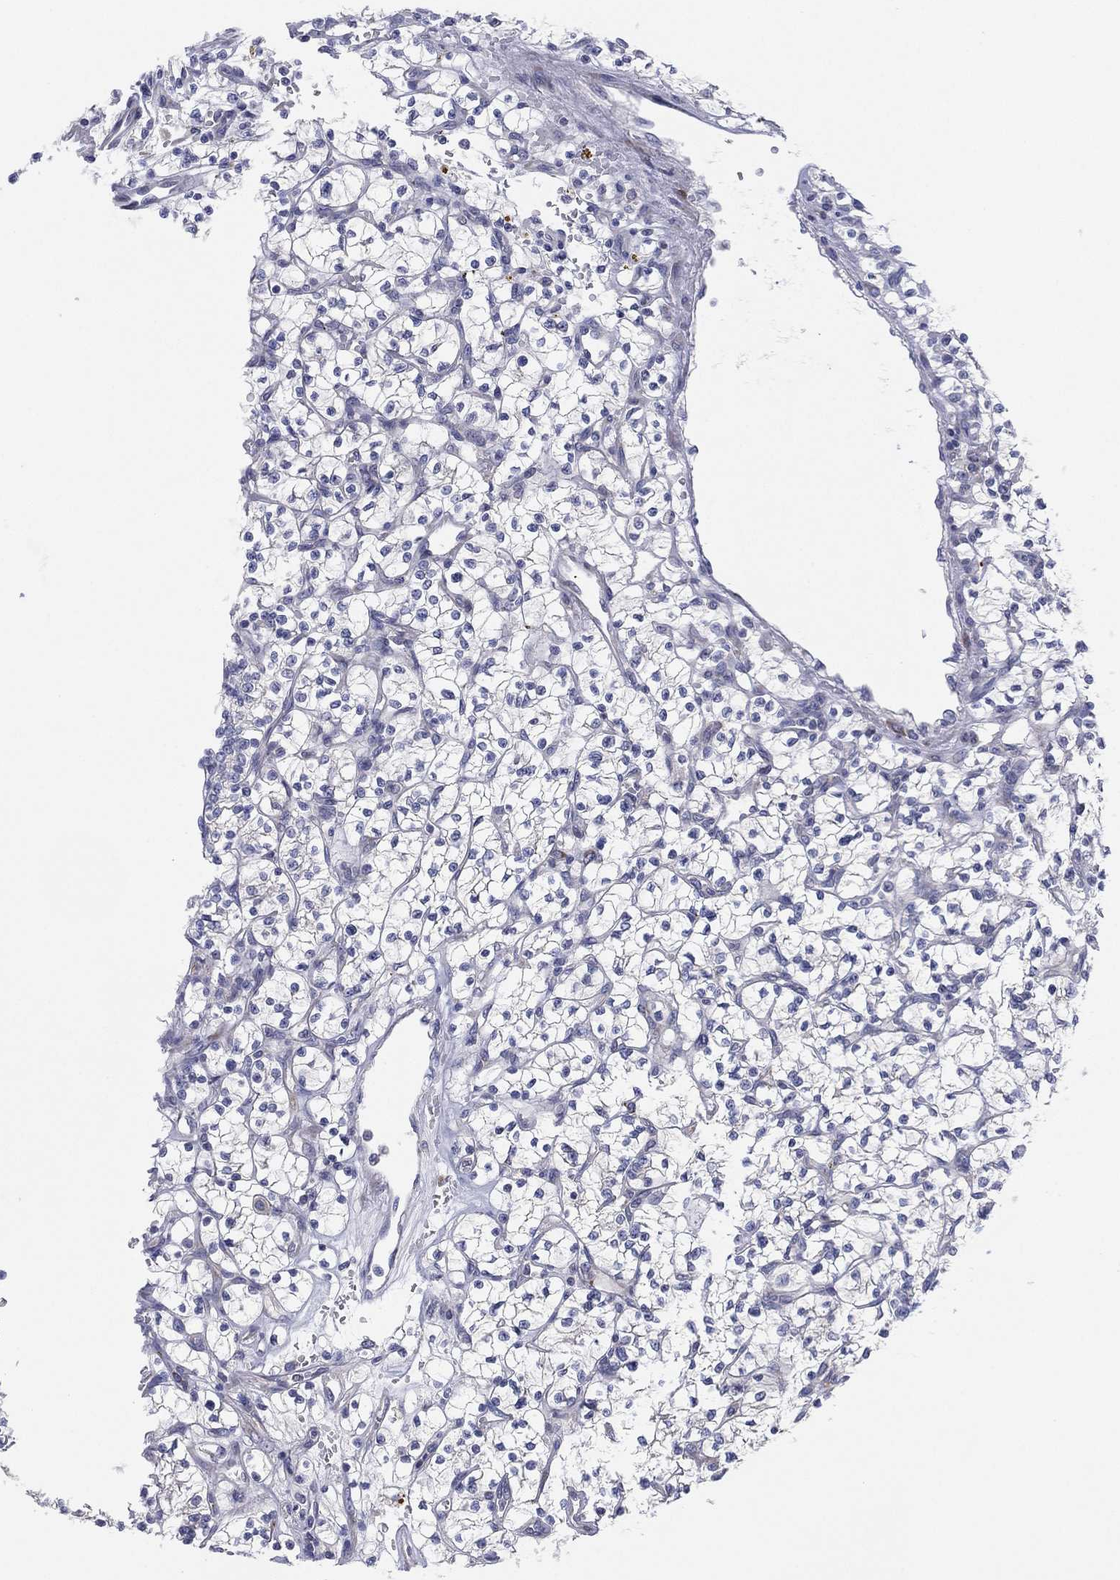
{"staining": {"intensity": "negative", "quantity": "none", "location": "none"}, "tissue": "renal cancer", "cell_type": "Tumor cells", "image_type": "cancer", "snomed": [{"axis": "morphology", "description": "Adenocarcinoma, NOS"}, {"axis": "topography", "description": "Kidney"}], "caption": "IHC micrograph of human renal adenocarcinoma stained for a protein (brown), which demonstrates no staining in tumor cells. Nuclei are stained in blue.", "gene": "TMEM40", "patient": {"sex": "female", "age": 64}}